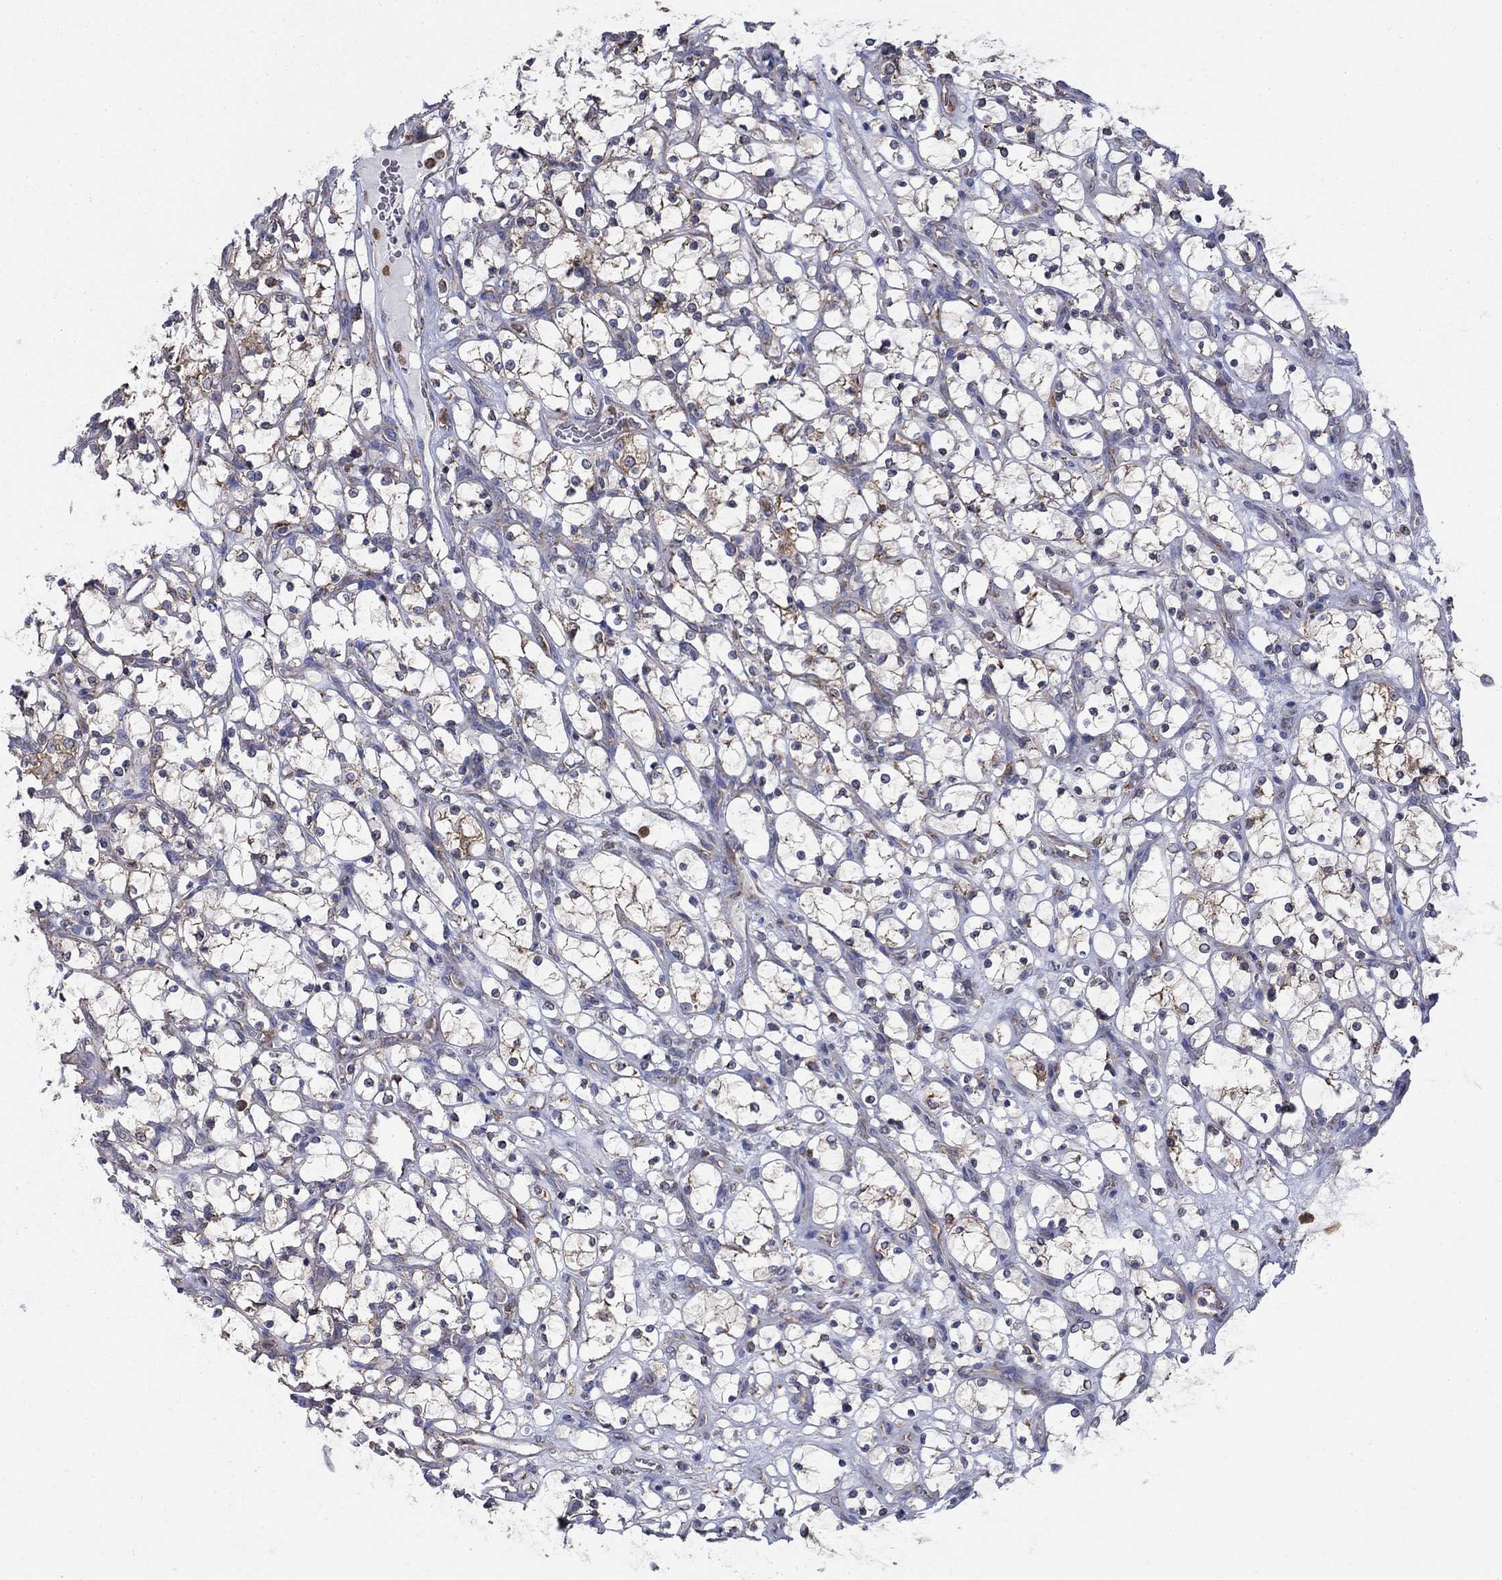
{"staining": {"intensity": "weak", "quantity": ">75%", "location": "cytoplasmic/membranous"}, "tissue": "renal cancer", "cell_type": "Tumor cells", "image_type": "cancer", "snomed": [{"axis": "morphology", "description": "Adenocarcinoma, NOS"}, {"axis": "topography", "description": "Kidney"}], "caption": "Protein staining by immunohistochemistry (IHC) reveals weak cytoplasmic/membranous staining in approximately >75% of tumor cells in renal cancer (adenocarcinoma).", "gene": "PRDX4", "patient": {"sex": "female", "age": 69}}